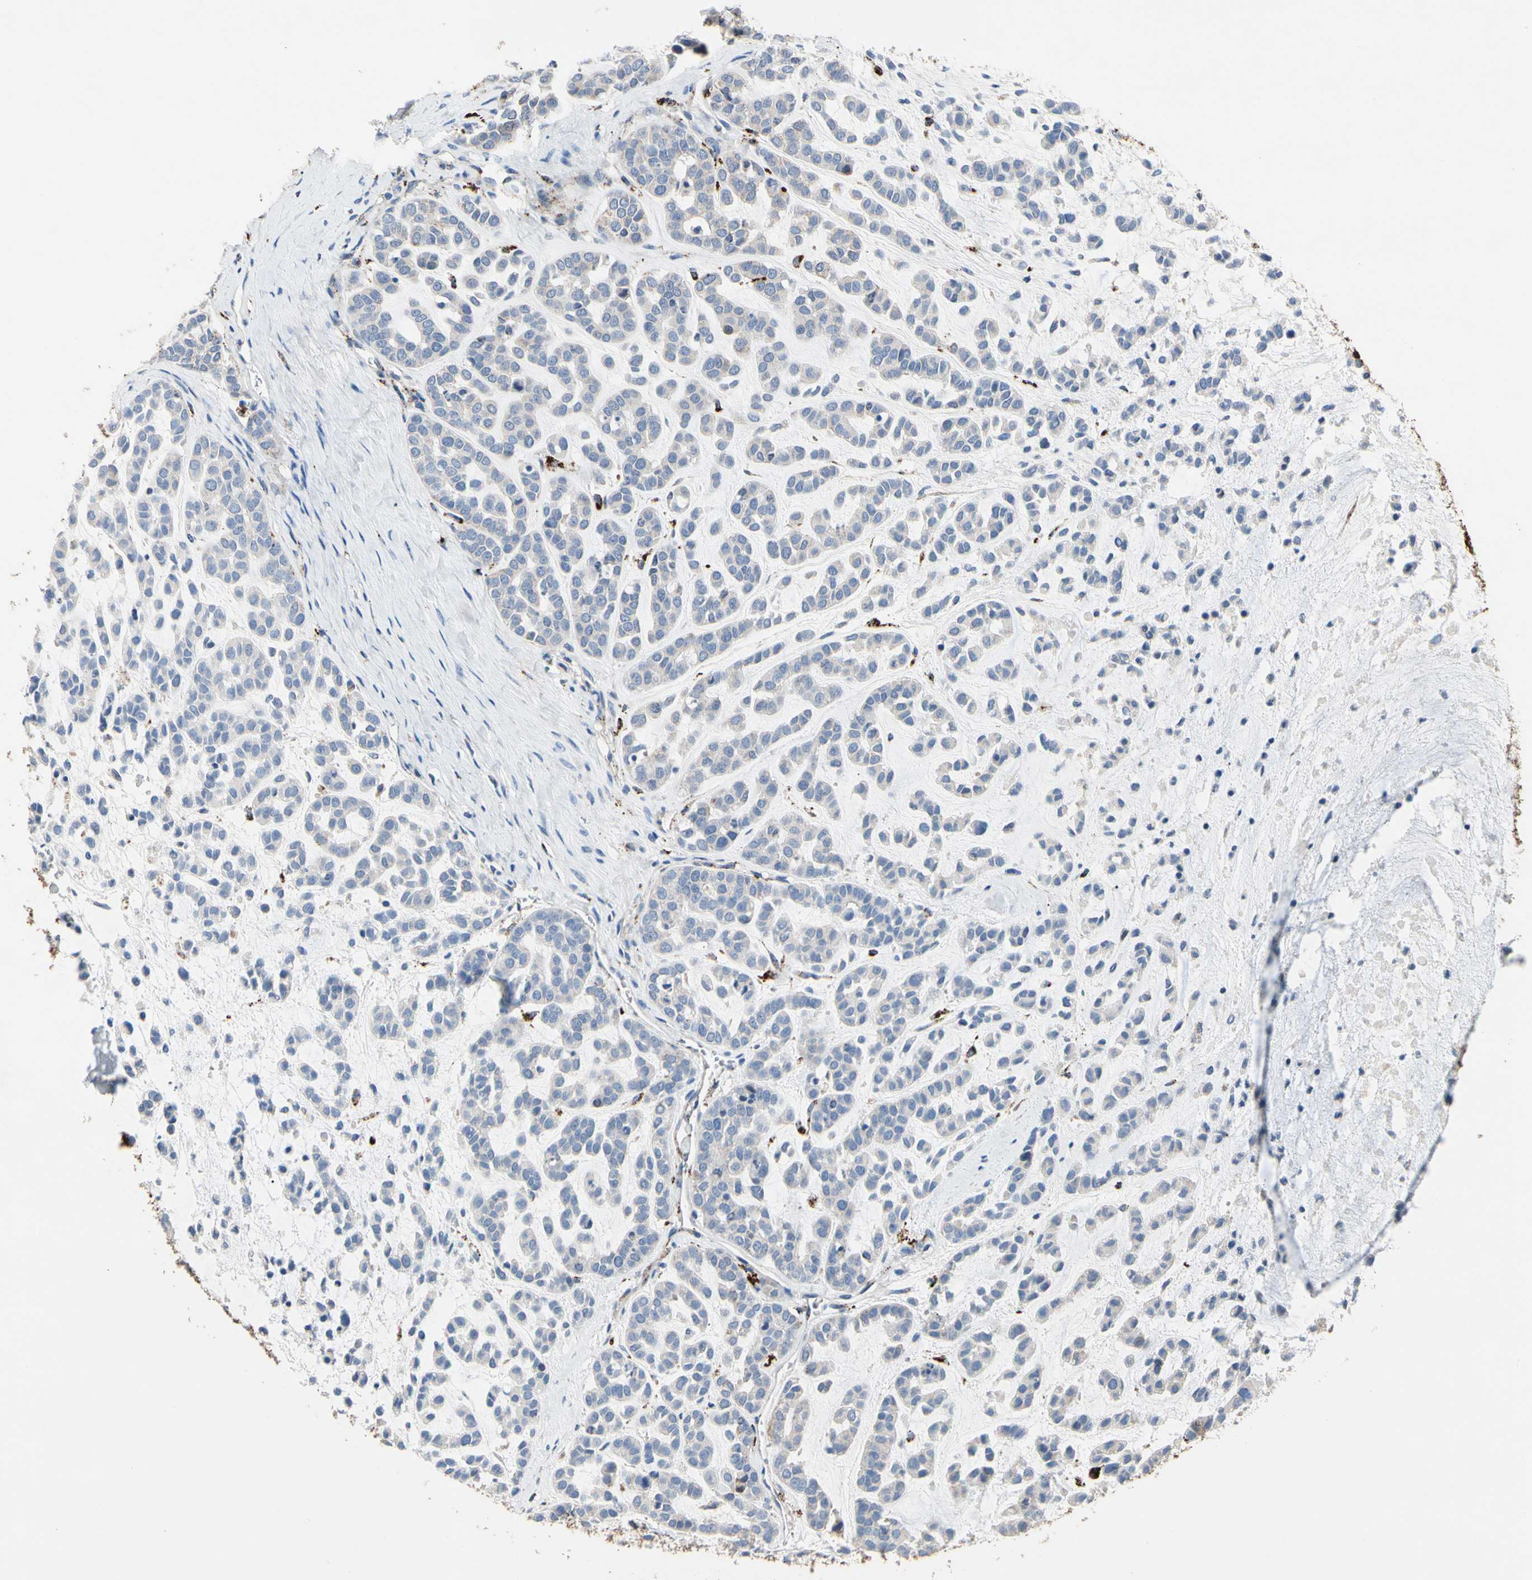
{"staining": {"intensity": "negative", "quantity": "none", "location": "none"}, "tissue": "head and neck cancer", "cell_type": "Tumor cells", "image_type": "cancer", "snomed": [{"axis": "morphology", "description": "Adenocarcinoma, NOS"}, {"axis": "morphology", "description": "Adenoma, NOS"}, {"axis": "topography", "description": "Head-Neck"}], "caption": "Immunohistochemical staining of head and neck cancer (adenoma) demonstrates no significant positivity in tumor cells. (Immunohistochemistry, brightfield microscopy, high magnification).", "gene": "RETSAT", "patient": {"sex": "female", "age": 55}}